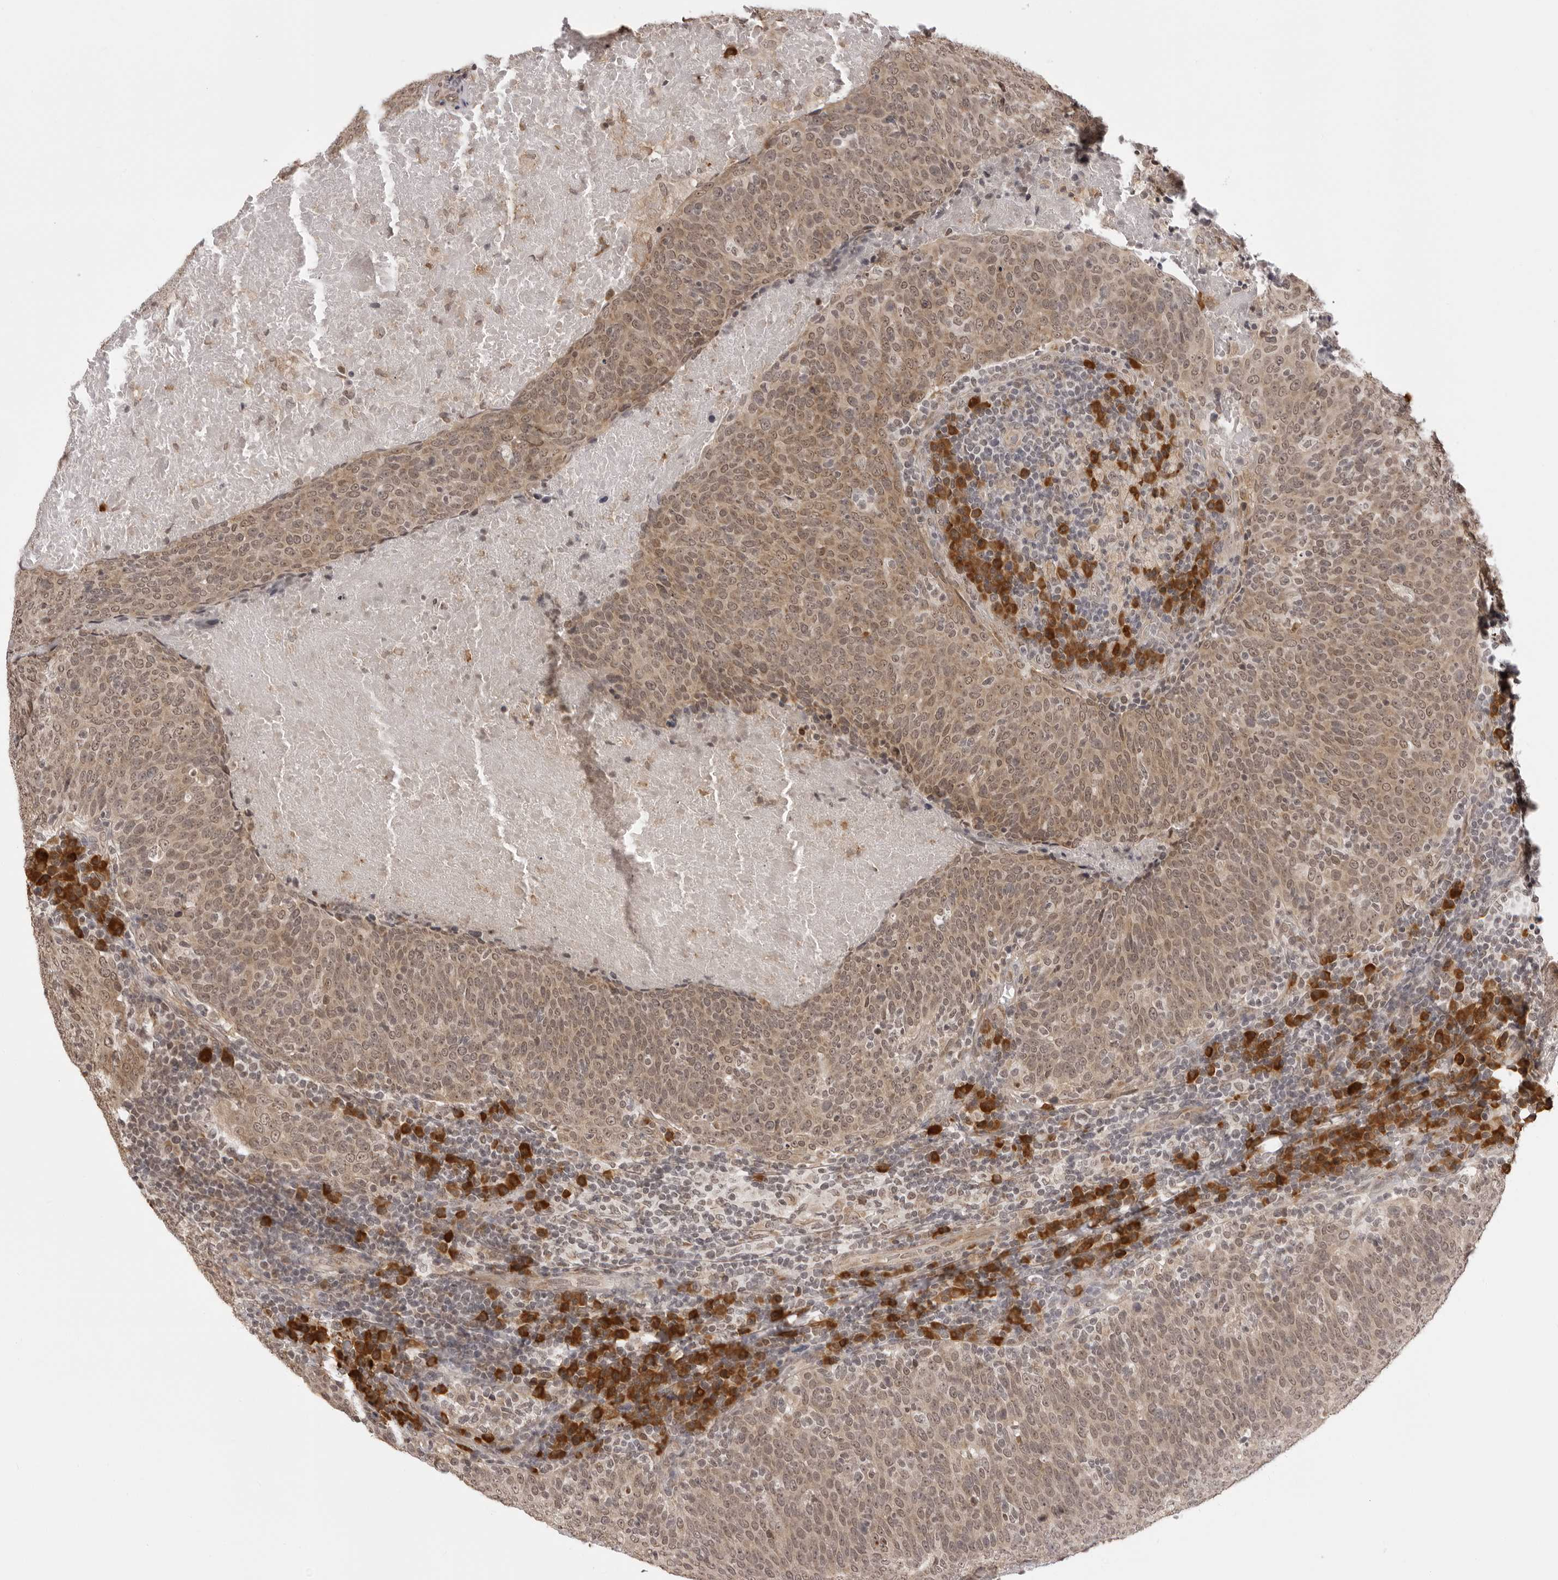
{"staining": {"intensity": "weak", "quantity": ">75%", "location": "cytoplasmic/membranous"}, "tissue": "head and neck cancer", "cell_type": "Tumor cells", "image_type": "cancer", "snomed": [{"axis": "morphology", "description": "Squamous cell carcinoma, NOS"}, {"axis": "morphology", "description": "Squamous cell carcinoma, metastatic, NOS"}, {"axis": "topography", "description": "Lymph node"}, {"axis": "topography", "description": "Head-Neck"}], "caption": "Immunohistochemical staining of head and neck cancer displays weak cytoplasmic/membranous protein positivity in about >75% of tumor cells. Immunohistochemistry (ihc) stains the protein in brown and the nuclei are stained blue.", "gene": "ZC3H11A", "patient": {"sex": "male", "age": 62}}